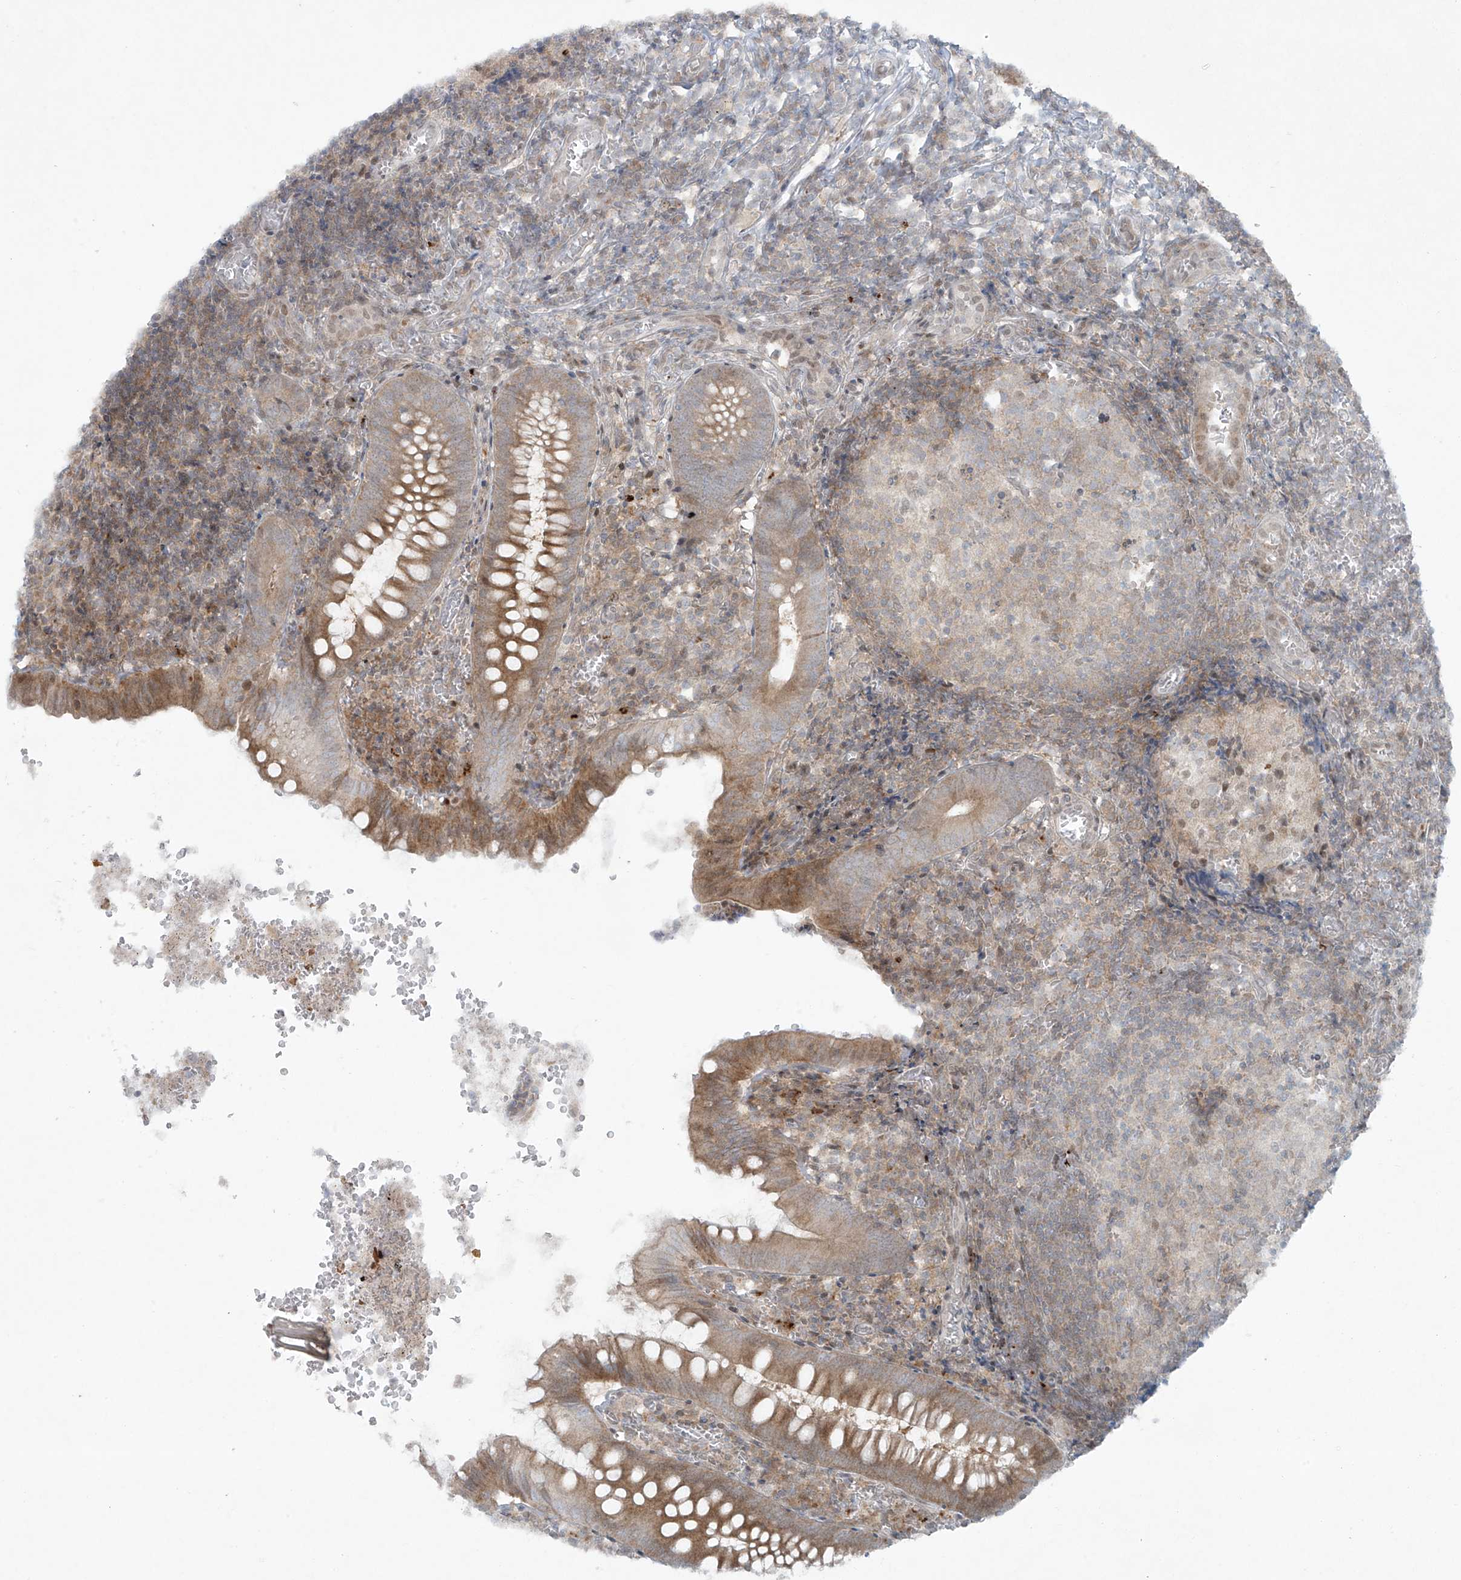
{"staining": {"intensity": "moderate", "quantity": ">75%", "location": "cytoplasmic/membranous"}, "tissue": "appendix", "cell_type": "Glandular cells", "image_type": "normal", "snomed": [{"axis": "morphology", "description": "Normal tissue, NOS"}, {"axis": "topography", "description": "Appendix"}], "caption": "Immunohistochemical staining of unremarkable human appendix demonstrates >75% levels of moderate cytoplasmic/membranous protein expression in approximately >75% of glandular cells. (Brightfield microscopy of DAB IHC at high magnification).", "gene": "PPAT", "patient": {"sex": "male", "age": 8}}